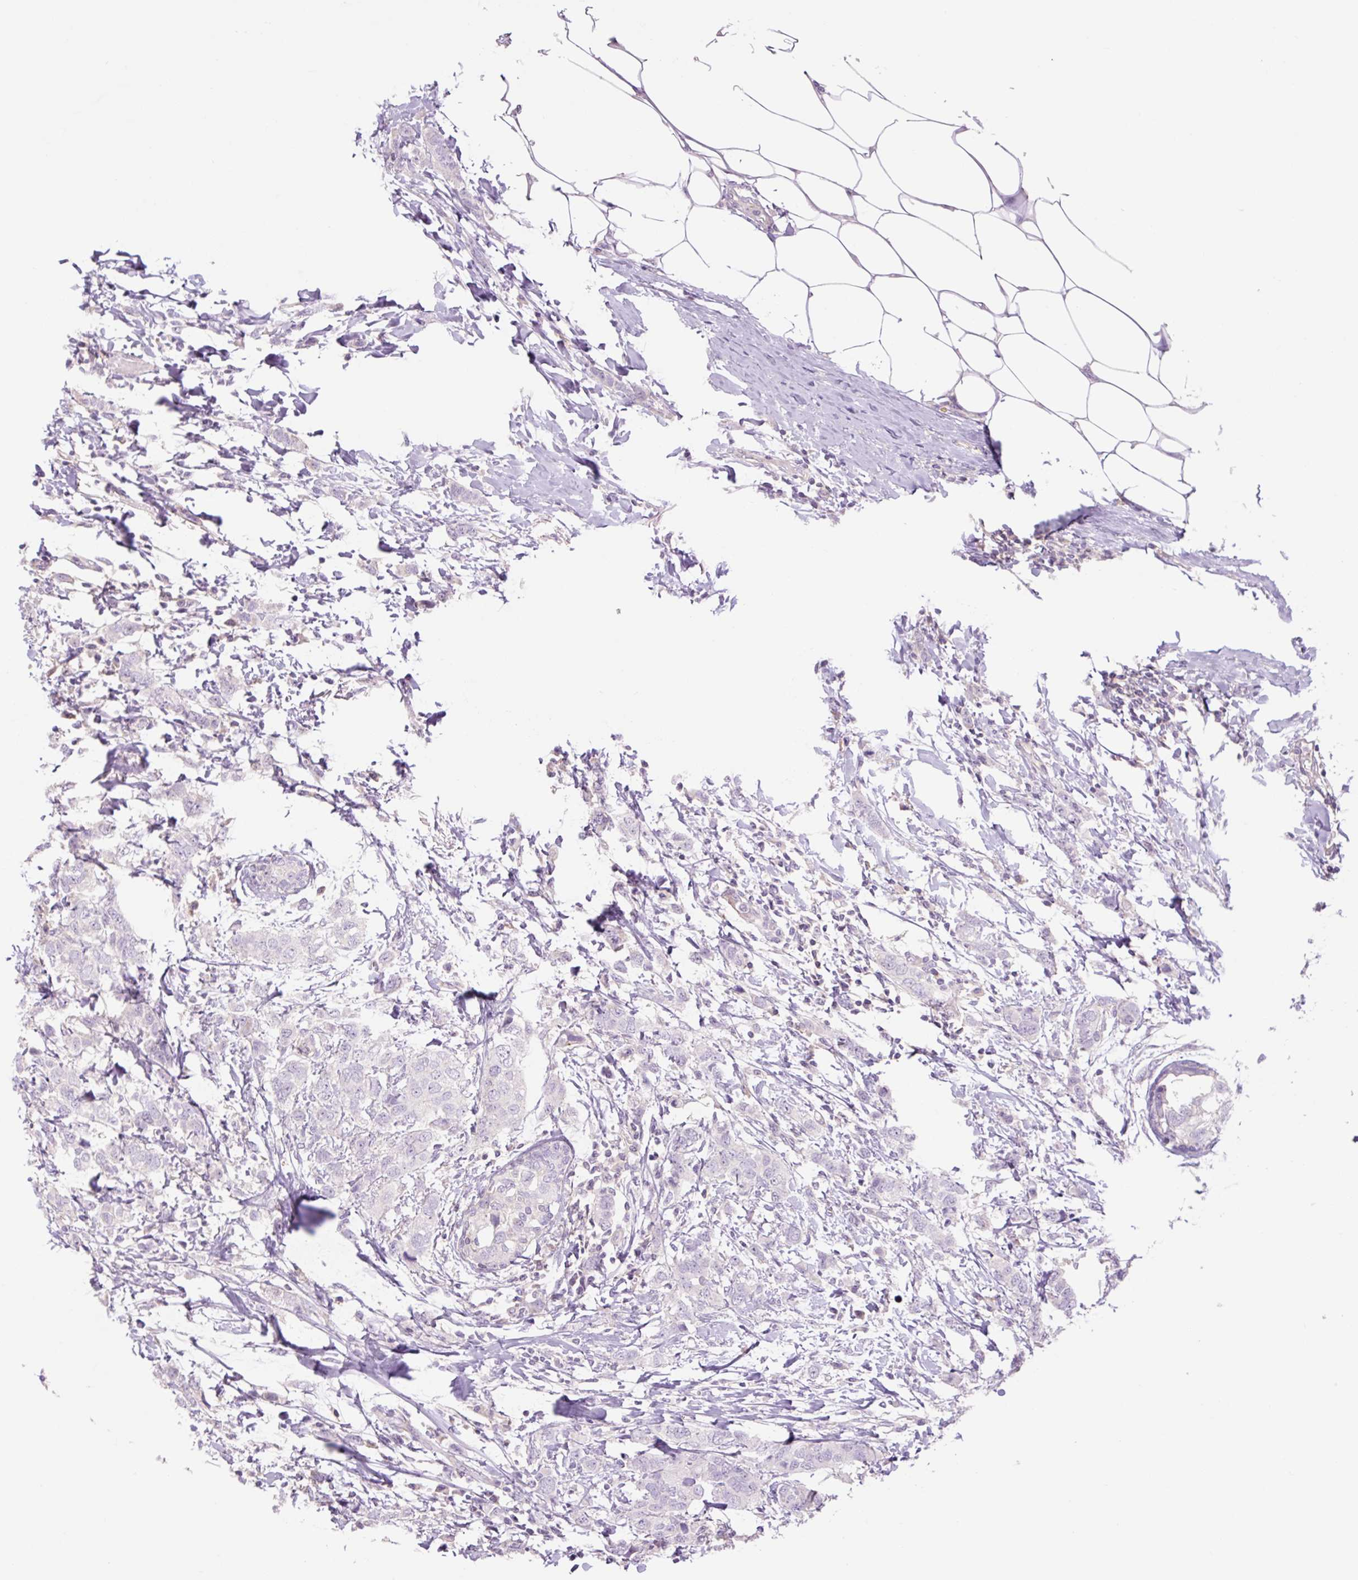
{"staining": {"intensity": "negative", "quantity": "none", "location": "none"}, "tissue": "breast cancer", "cell_type": "Tumor cells", "image_type": "cancer", "snomed": [{"axis": "morphology", "description": "Duct carcinoma"}, {"axis": "topography", "description": "Breast"}], "caption": "Immunohistochemistry (IHC) micrograph of human infiltrating ductal carcinoma (breast) stained for a protein (brown), which demonstrates no positivity in tumor cells.", "gene": "GRID2", "patient": {"sex": "female", "age": 50}}